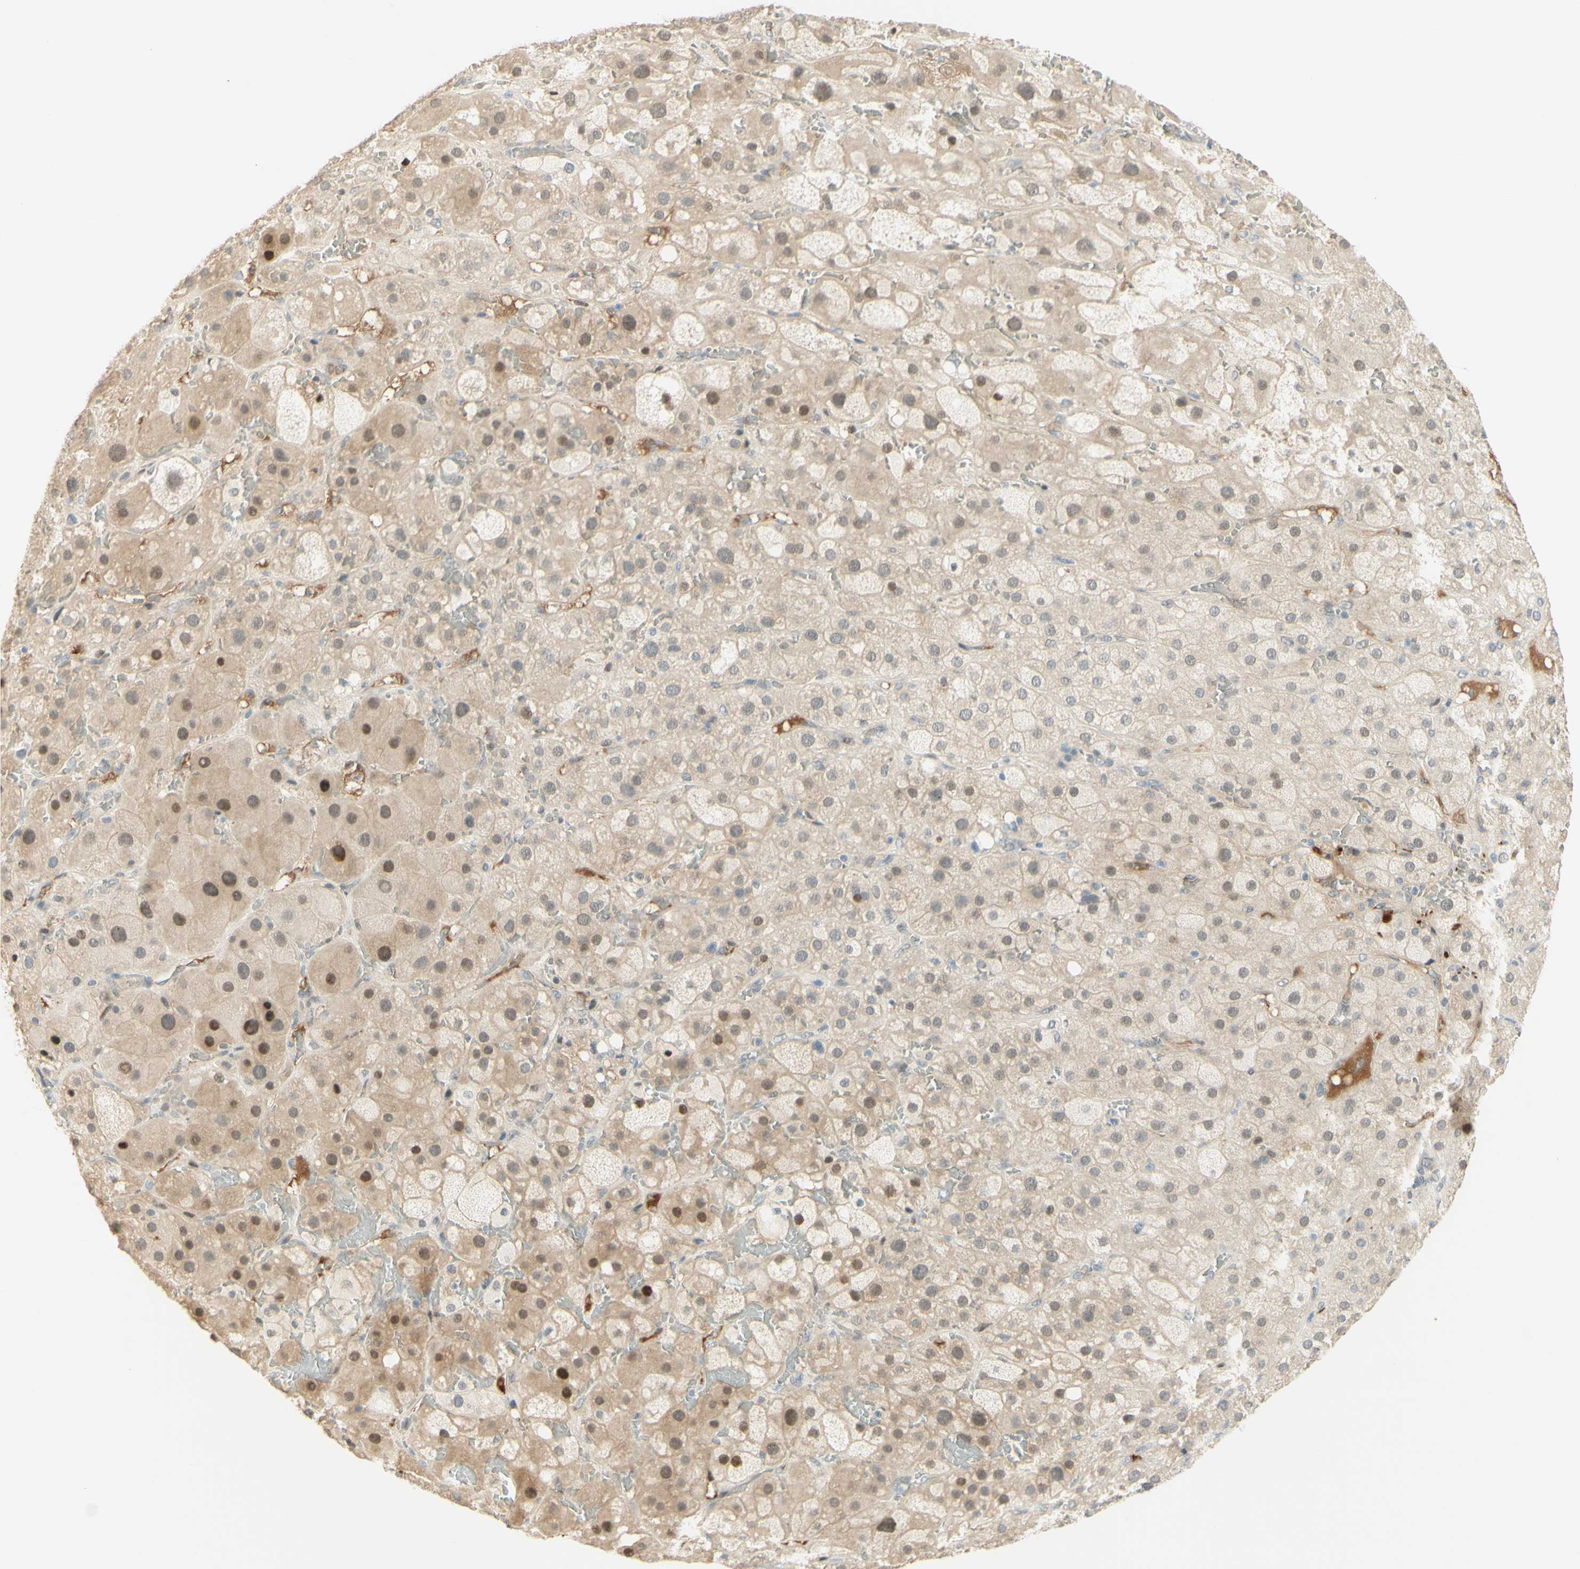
{"staining": {"intensity": "moderate", "quantity": "25%-75%", "location": "nuclear"}, "tissue": "adrenal gland", "cell_type": "Glandular cells", "image_type": "normal", "snomed": [{"axis": "morphology", "description": "Normal tissue, NOS"}, {"axis": "topography", "description": "Adrenal gland"}], "caption": "Immunohistochemistry photomicrograph of normal adrenal gland: human adrenal gland stained using IHC demonstrates medium levels of moderate protein expression localized specifically in the nuclear of glandular cells, appearing as a nuclear brown color.", "gene": "ANGPT2", "patient": {"sex": "female", "age": 47}}